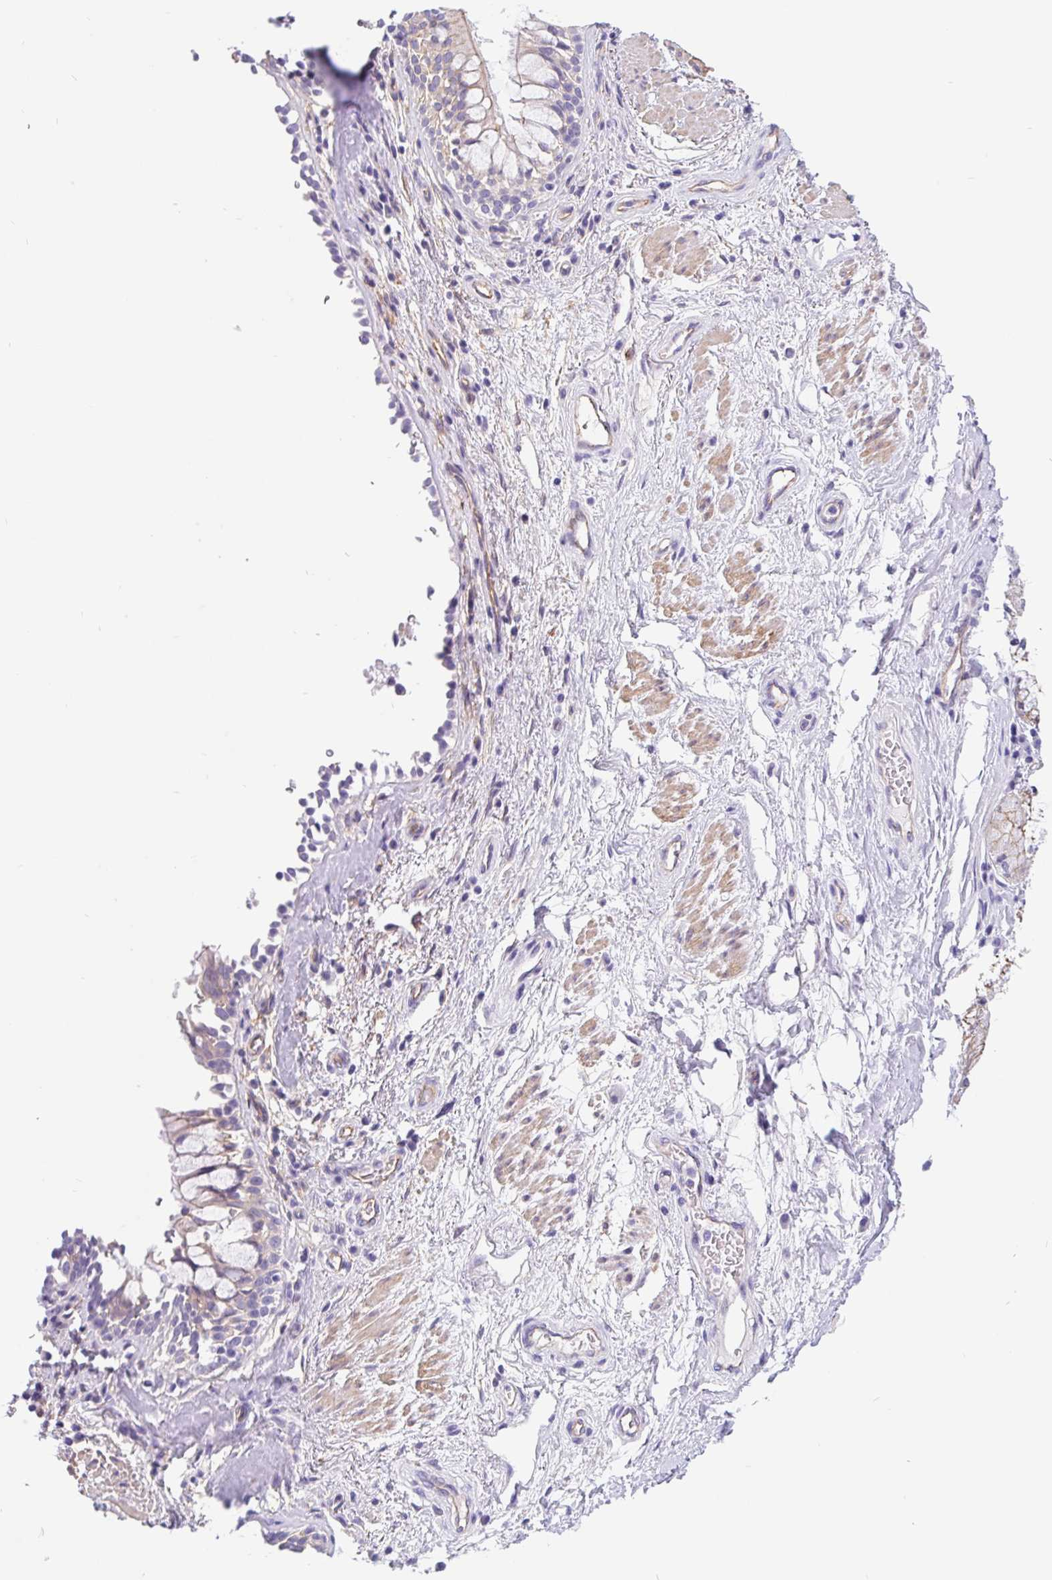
{"staining": {"intensity": "negative", "quantity": "none", "location": "none"}, "tissue": "adipose tissue", "cell_type": "Adipocytes", "image_type": "normal", "snomed": [{"axis": "morphology", "description": "Normal tissue, NOS"}, {"axis": "topography", "description": "Cartilage tissue"}, {"axis": "topography", "description": "Bronchus"}], "caption": "The photomicrograph demonstrates no staining of adipocytes in benign adipose tissue.", "gene": "LIMCH1", "patient": {"sex": "male", "age": 64}}